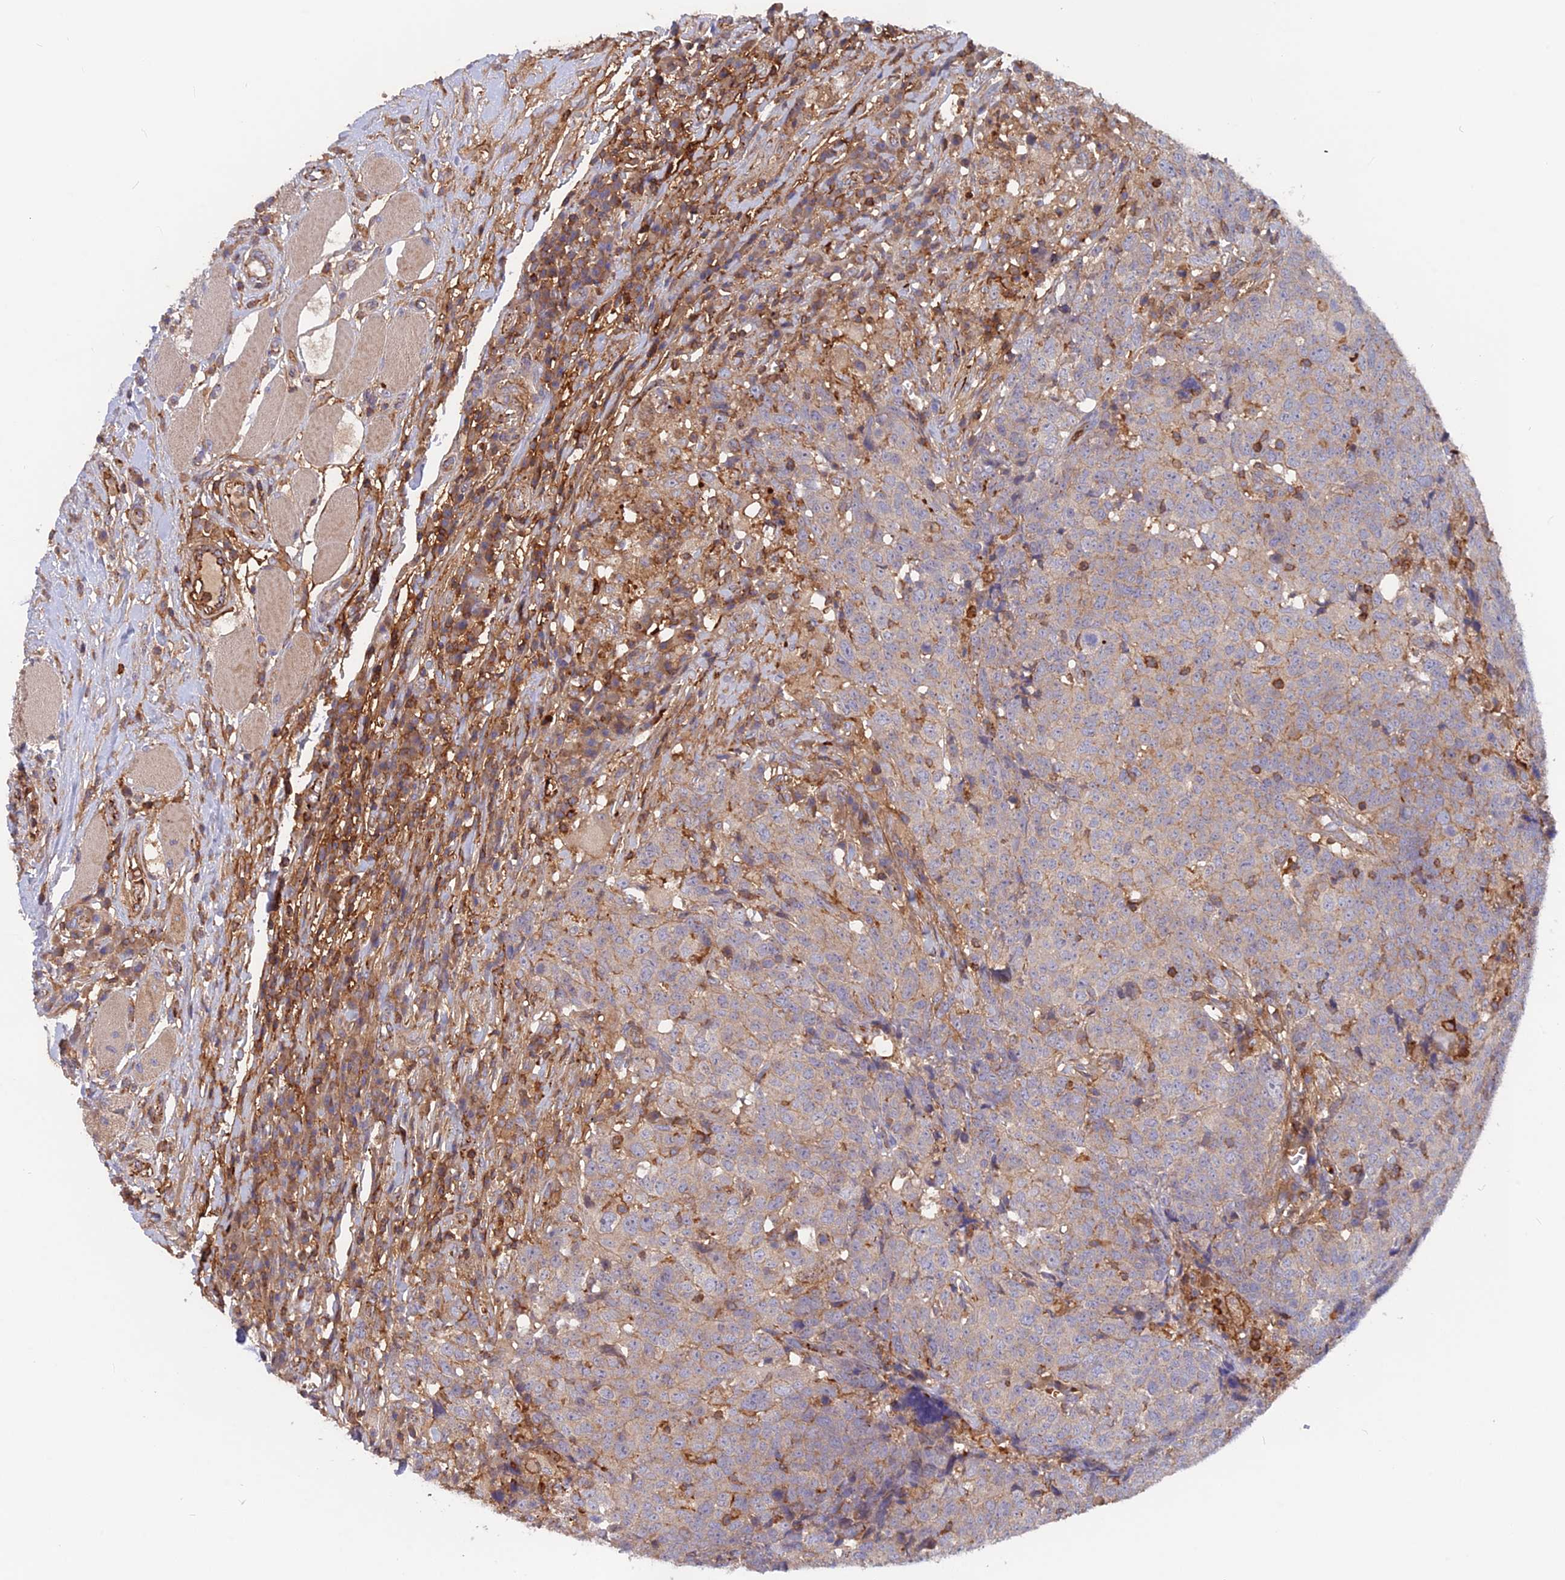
{"staining": {"intensity": "weak", "quantity": "<25%", "location": "cytoplasmic/membranous"}, "tissue": "head and neck cancer", "cell_type": "Tumor cells", "image_type": "cancer", "snomed": [{"axis": "morphology", "description": "Squamous cell carcinoma, NOS"}, {"axis": "topography", "description": "Head-Neck"}], "caption": "This photomicrograph is of head and neck cancer (squamous cell carcinoma) stained with IHC to label a protein in brown with the nuclei are counter-stained blue. There is no positivity in tumor cells. (DAB immunohistochemistry visualized using brightfield microscopy, high magnification).", "gene": "CPNE7", "patient": {"sex": "male", "age": 66}}